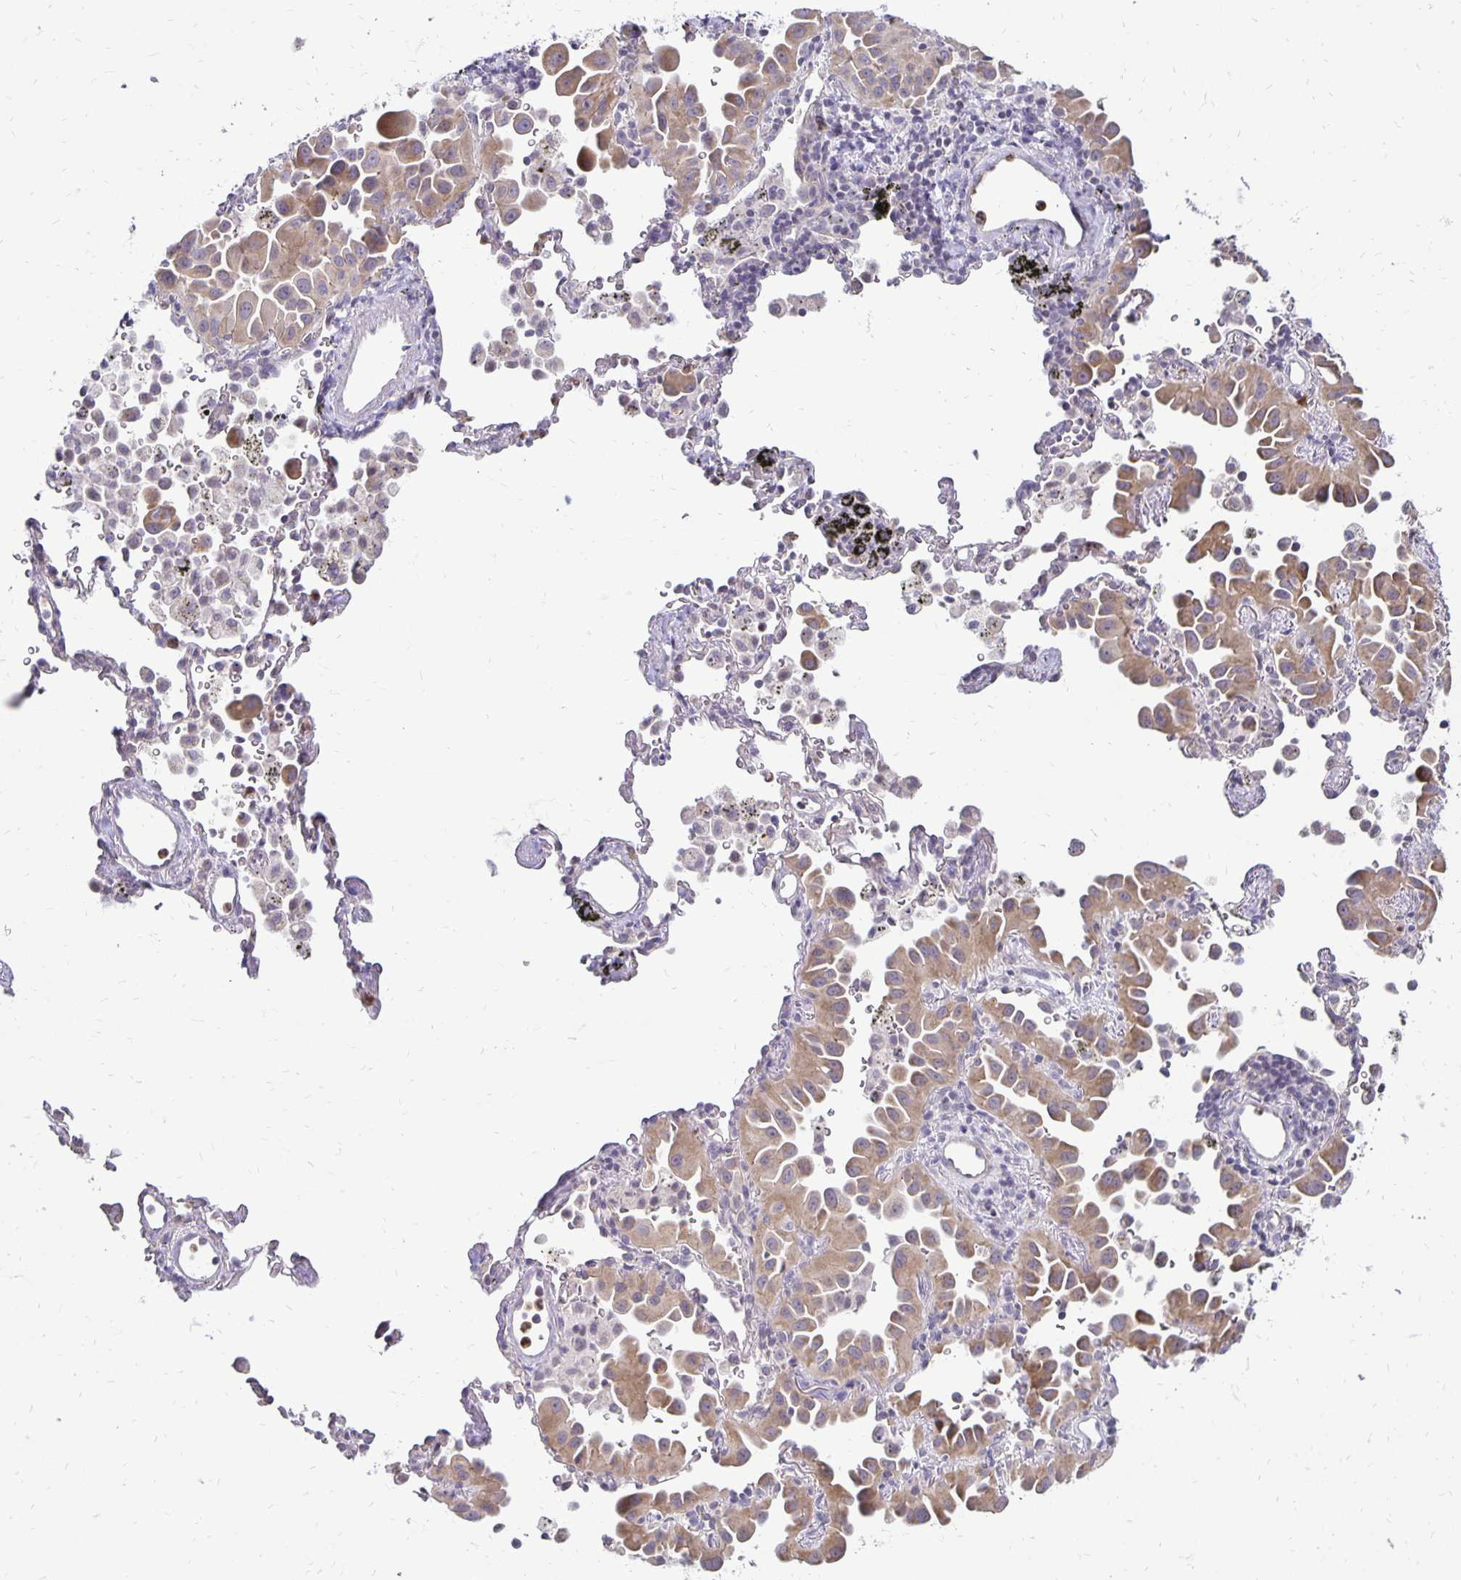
{"staining": {"intensity": "moderate", "quantity": ">75%", "location": "cytoplasmic/membranous"}, "tissue": "lung cancer", "cell_type": "Tumor cells", "image_type": "cancer", "snomed": [{"axis": "morphology", "description": "Adenocarcinoma, NOS"}, {"axis": "topography", "description": "Lung"}], "caption": "Approximately >75% of tumor cells in adenocarcinoma (lung) show moderate cytoplasmic/membranous protein expression as visualized by brown immunohistochemical staining.", "gene": "FN3K", "patient": {"sex": "male", "age": 68}}